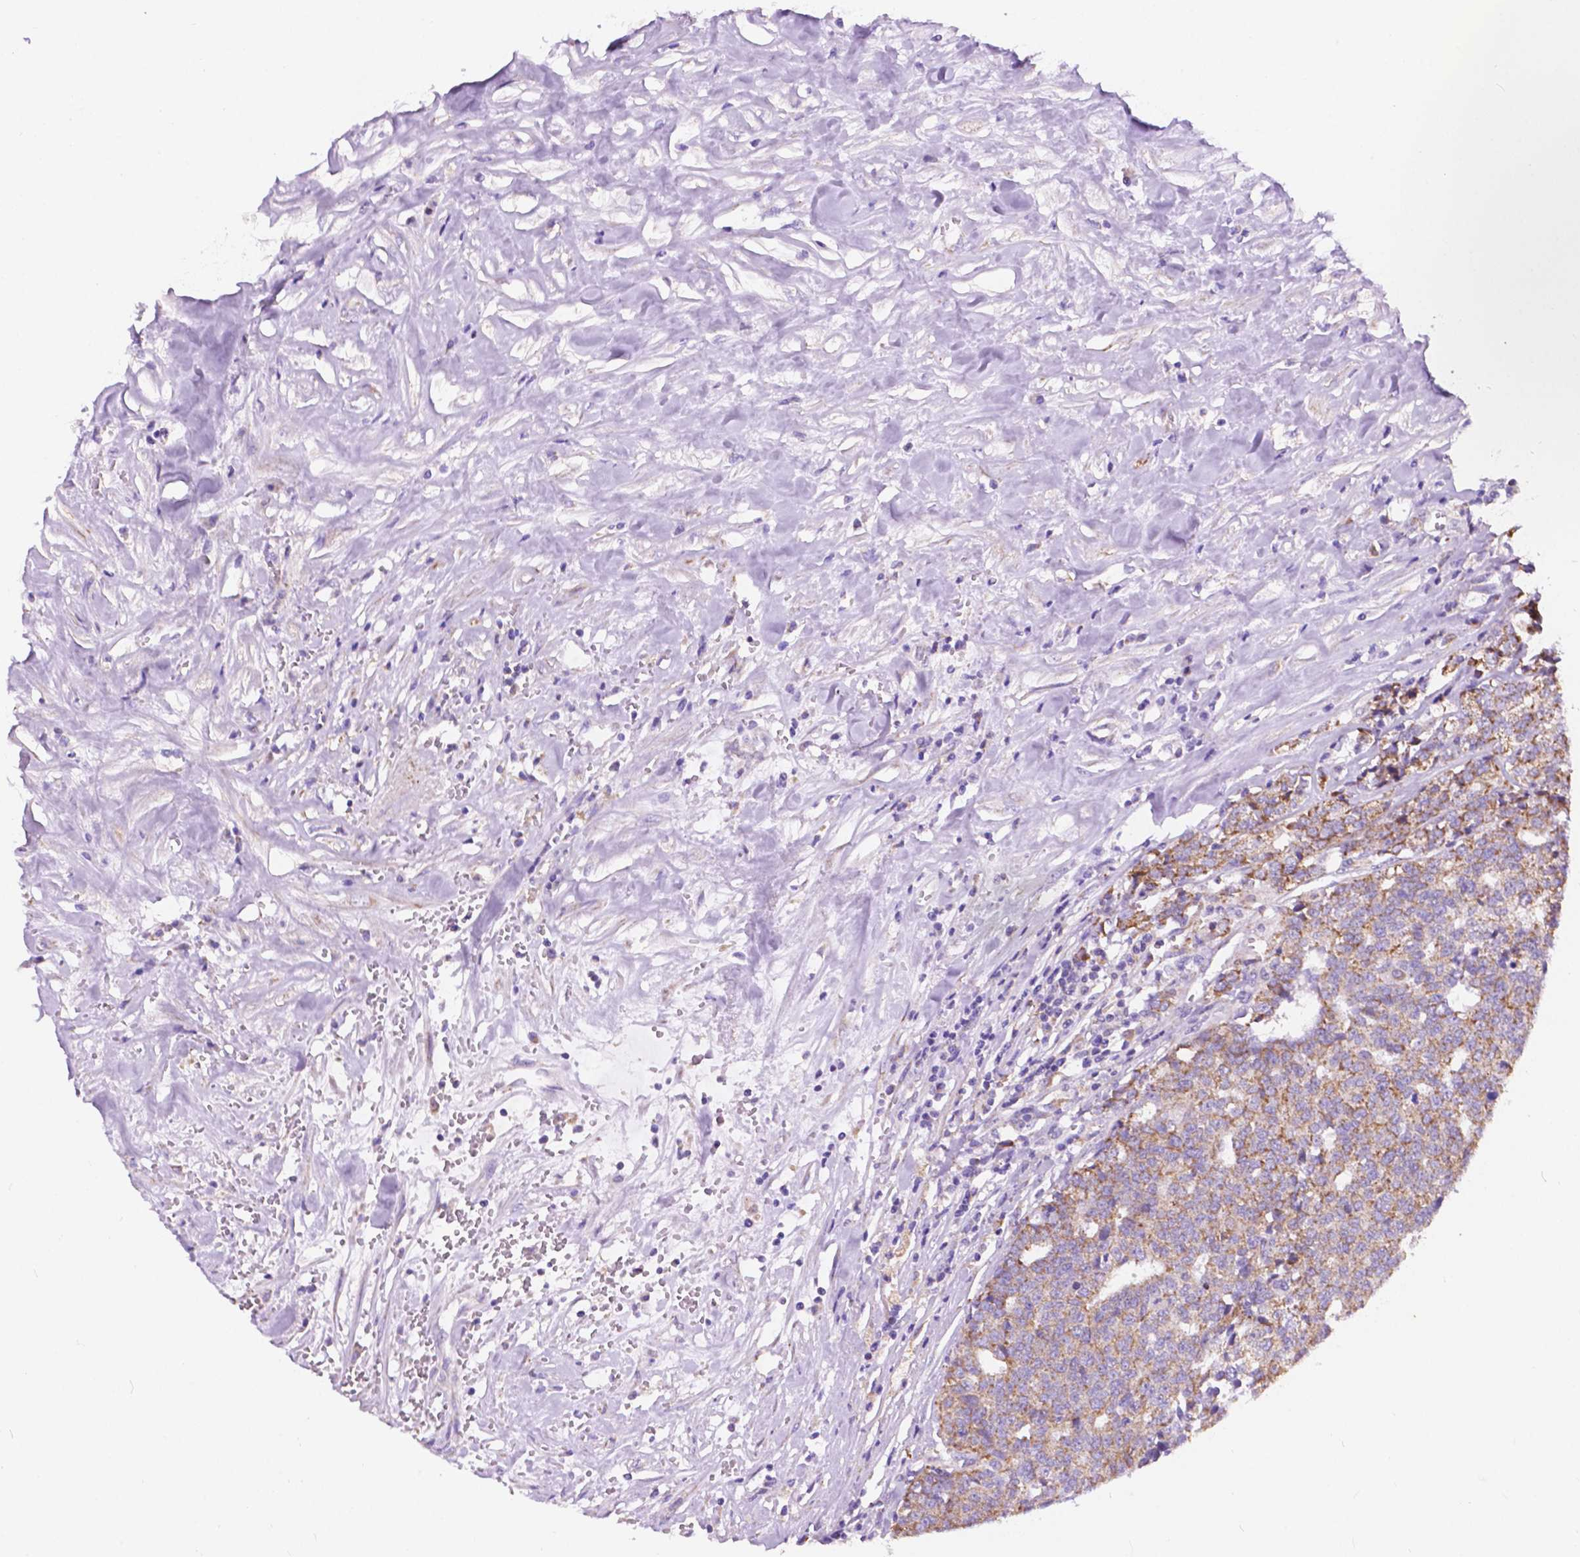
{"staining": {"intensity": "moderate", "quantity": ">75%", "location": "cytoplasmic/membranous"}, "tissue": "prostate cancer", "cell_type": "Tumor cells", "image_type": "cancer", "snomed": [{"axis": "morphology", "description": "Adenocarcinoma, High grade"}, {"axis": "topography", "description": "Prostate and seminal vesicle, NOS"}], "caption": "This is a micrograph of IHC staining of prostate high-grade adenocarcinoma, which shows moderate positivity in the cytoplasmic/membranous of tumor cells.", "gene": "TRPV5", "patient": {"sex": "male", "age": 60}}